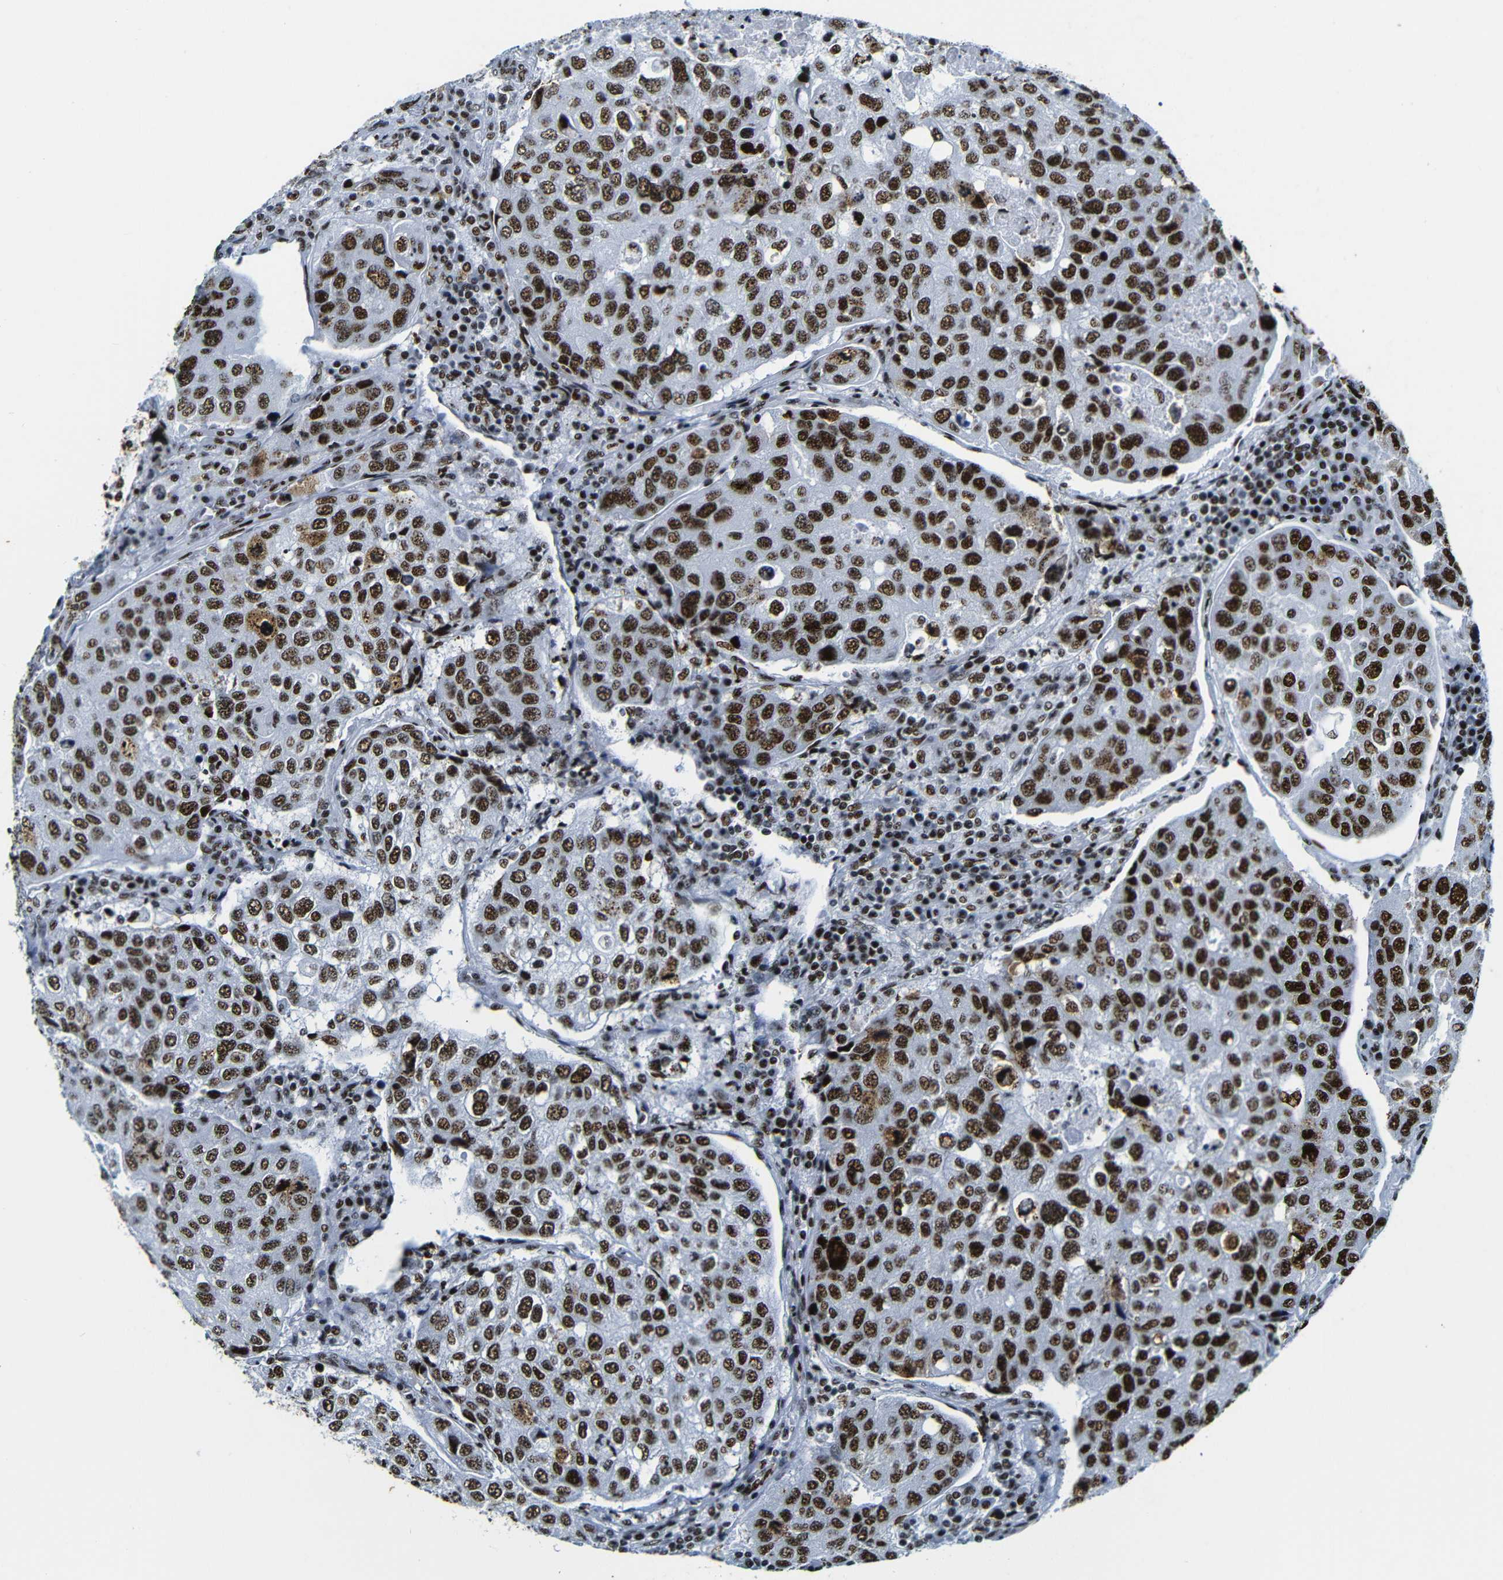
{"staining": {"intensity": "strong", "quantity": ">75%", "location": "nuclear"}, "tissue": "urothelial cancer", "cell_type": "Tumor cells", "image_type": "cancer", "snomed": [{"axis": "morphology", "description": "Urothelial carcinoma, High grade"}, {"axis": "topography", "description": "Lymph node"}, {"axis": "topography", "description": "Urinary bladder"}], "caption": "DAB immunohistochemical staining of human high-grade urothelial carcinoma reveals strong nuclear protein staining in about >75% of tumor cells. (Stains: DAB in brown, nuclei in blue, Microscopy: brightfield microscopy at high magnification).", "gene": "SRSF1", "patient": {"sex": "male", "age": 51}}